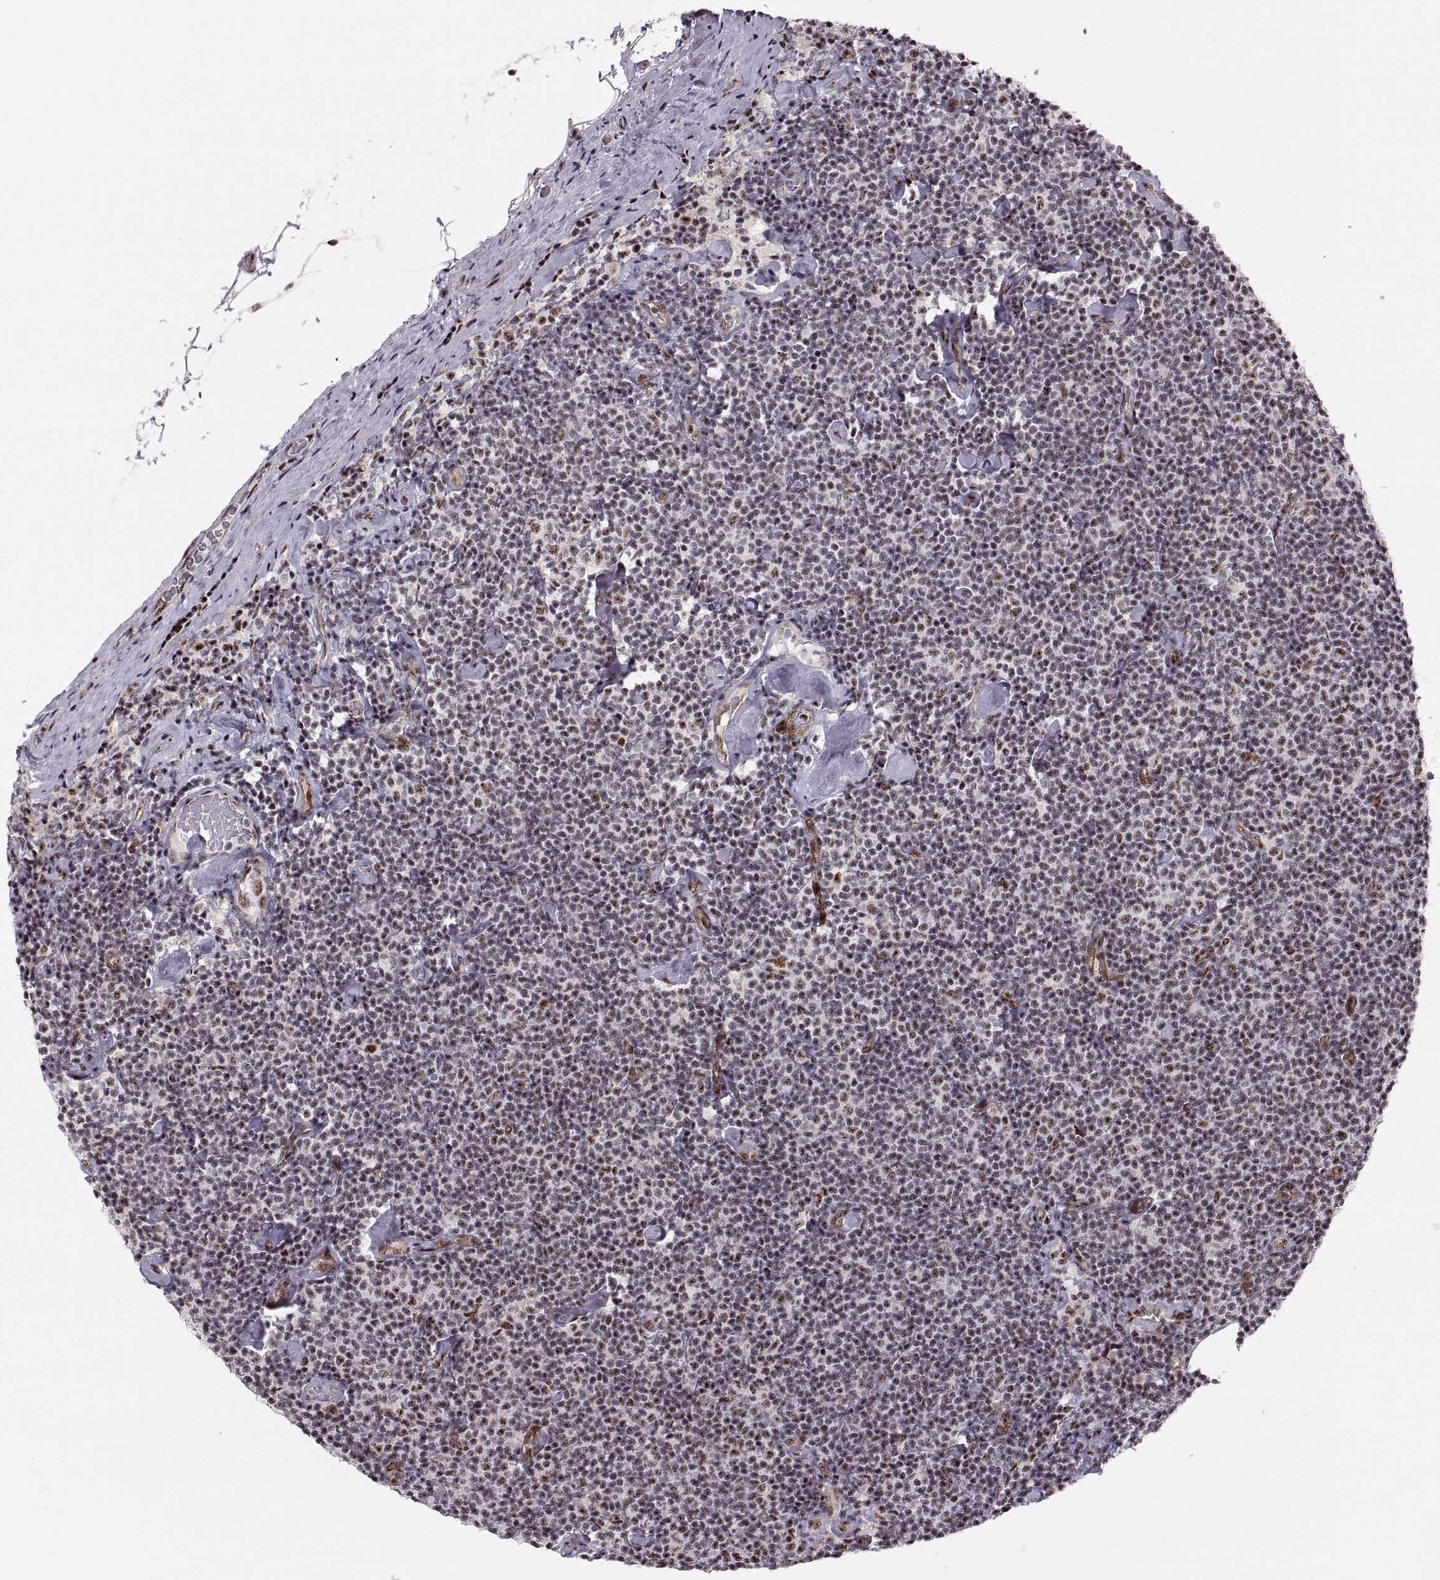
{"staining": {"intensity": "weak", "quantity": "25%-75%", "location": "nuclear"}, "tissue": "lymphoma", "cell_type": "Tumor cells", "image_type": "cancer", "snomed": [{"axis": "morphology", "description": "Malignant lymphoma, non-Hodgkin's type, Low grade"}, {"axis": "topography", "description": "Lymph node"}], "caption": "A high-resolution image shows immunohistochemistry staining of low-grade malignant lymphoma, non-Hodgkin's type, which demonstrates weak nuclear staining in approximately 25%-75% of tumor cells.", "gene": "ZCCHC17", "patient": {"sex": "male", "age": 81}}